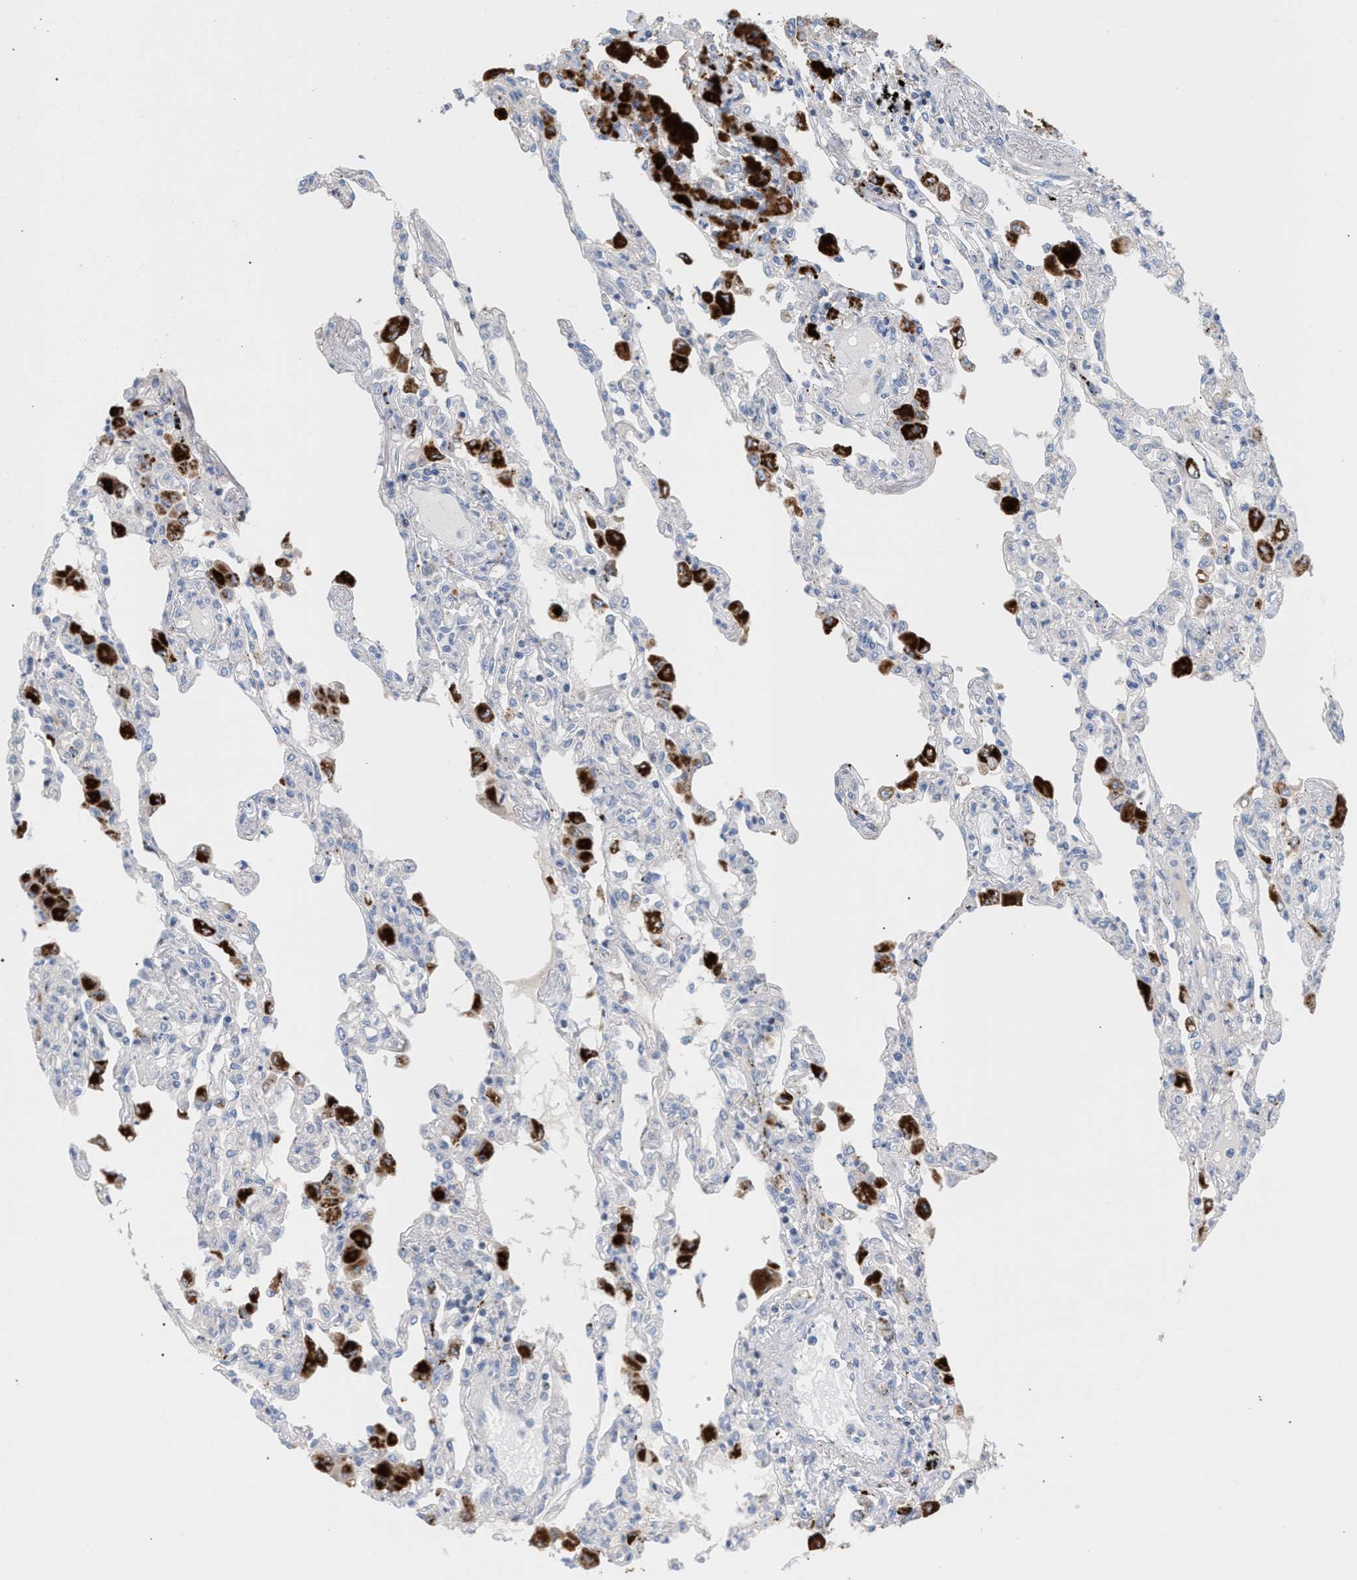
{"staining": {"intensity": "negative", "quantity": "none", "location": "none"}, "tissue": "lung", "cell_type": "Alveolar cells", "image_type": "normal", "snomed": [{"axis": "morphology", "description": "Normal tissue, NOS"}, {"axis": "topography", "description": "Bronchus"}, {"axis": "topography", "description": "Lung"}], "caption": "Alveolar cells are negative for brown protein staining in benign lung. Nuclei are stained in blue.", "gene": "MBTD1", "patient": {"sex": "female", "age": 49}}